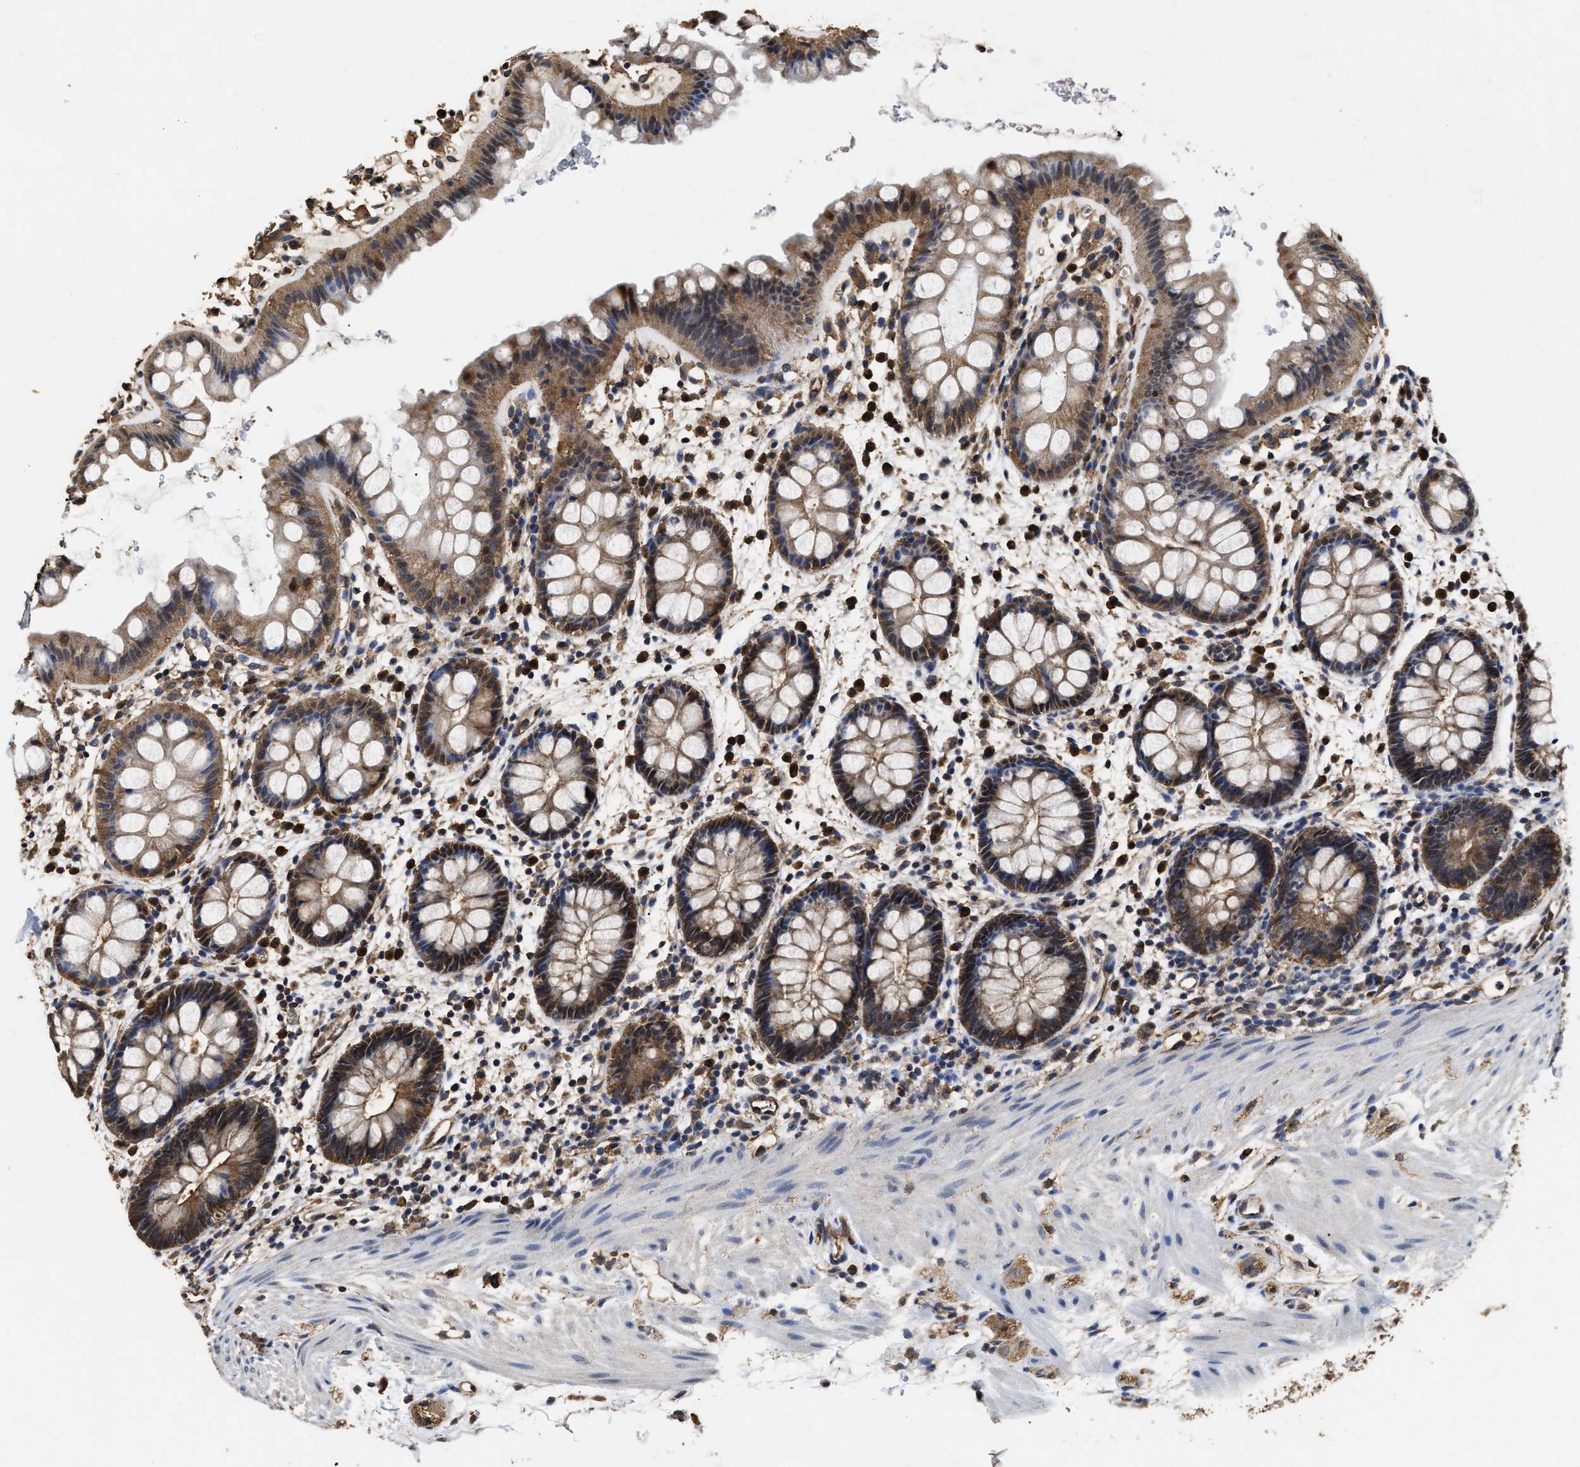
{"staining": {"intensity": "moderate", "quantity": ">75%", "location": "cytoplasmic/membranous"}, "tissue": "rectum", "cell_type": "Glandular cells", "image_type": "normal", "snomed": [{"axis": "morphology", "description": "Normal tissue, NOS"}, {"axis": "topography", "description": "Rectum"}], "caption": "Rectum stained with immunohistochemistry (IHC) exhibits moderate cytoplasmic/membranous positivity in about >75% of glandular cells. (DAB (3,3'-diaminobenzidine) IHC with brightfield microscopy, high magnification).", "gene": "YWHAE", "patient": {"sex": "female", "age": 24}}